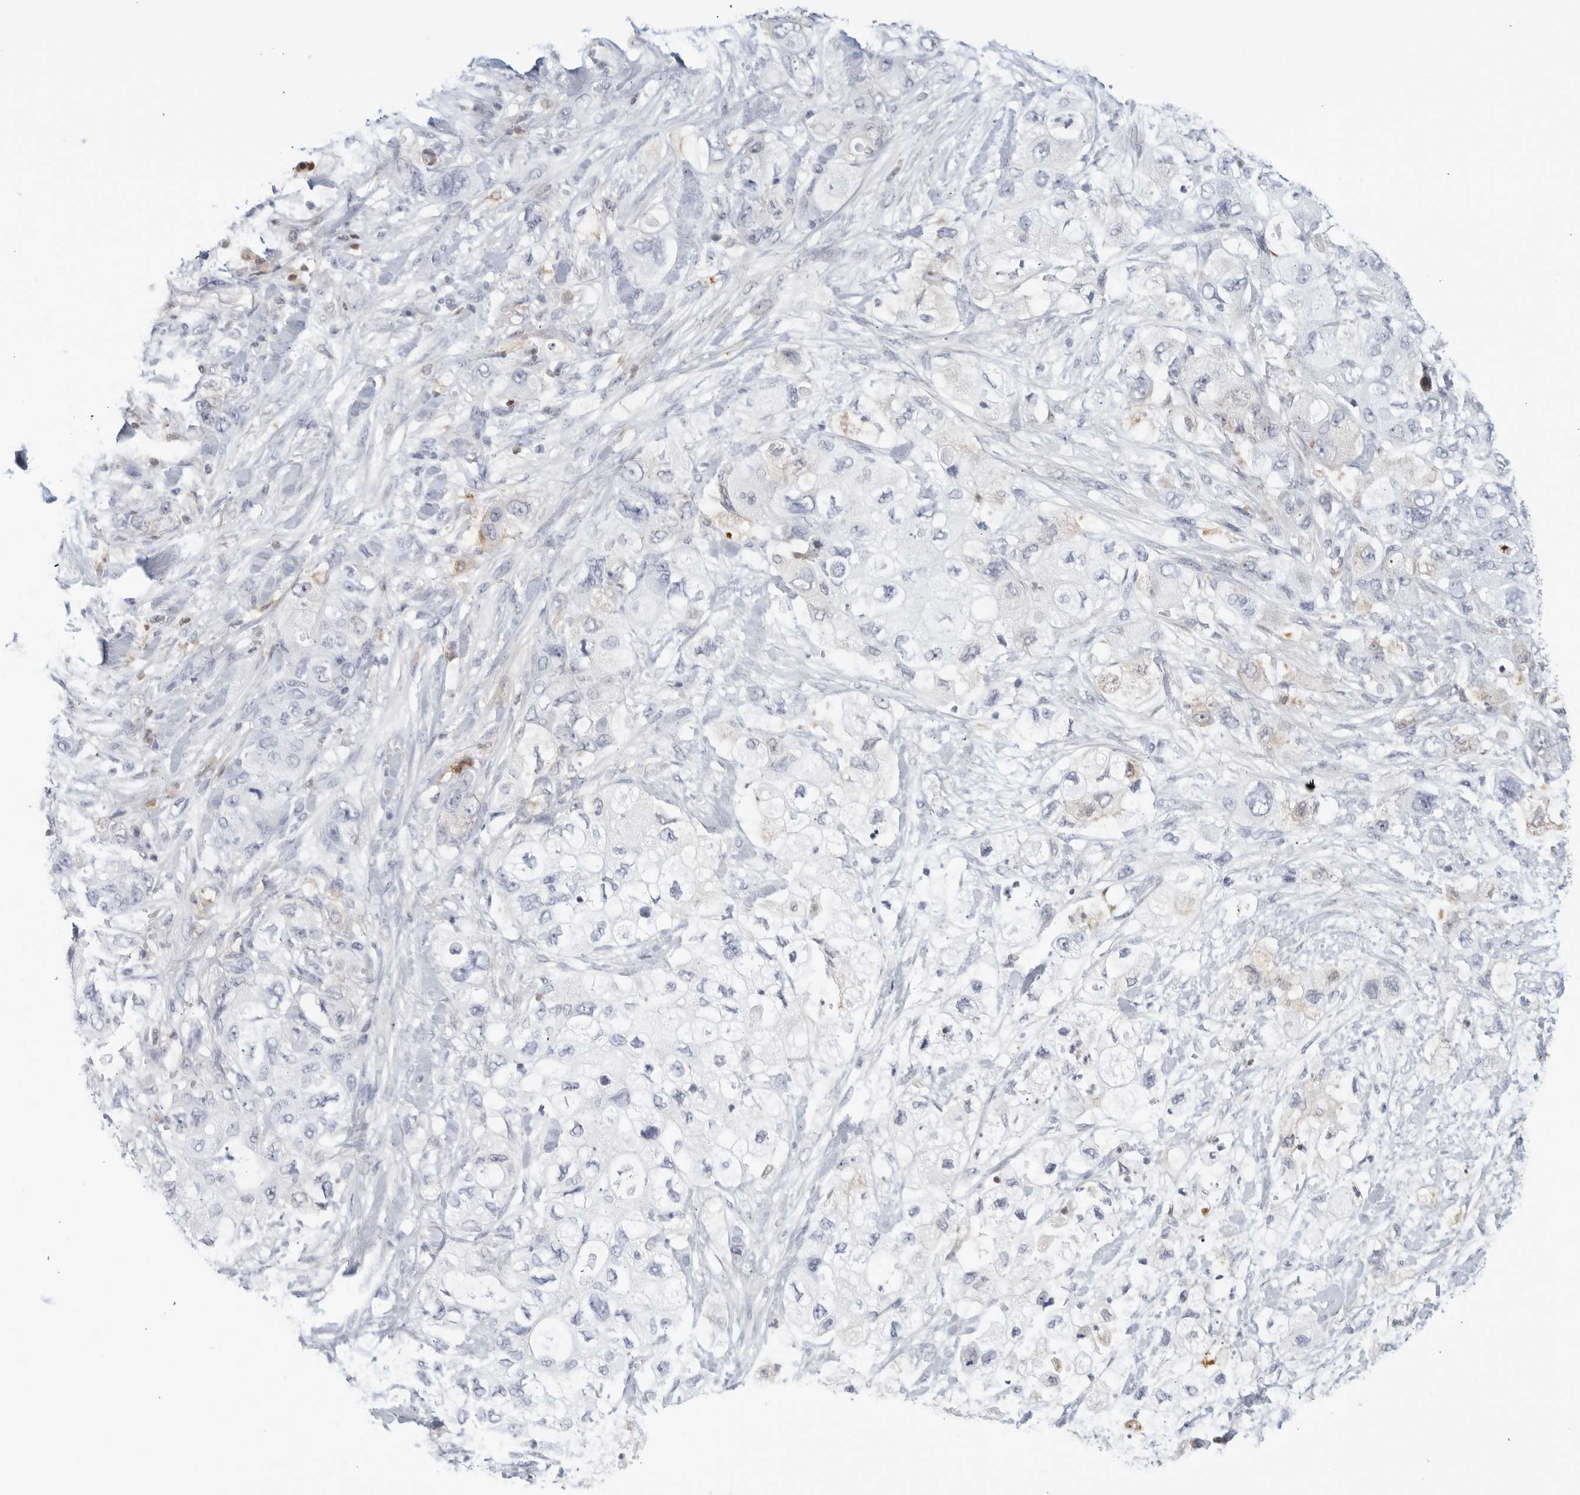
{"staining": {"intensity": "negative", "quantity": "none", "location": "none"}, "tissue": "pancreatic cancer", "cell_type": "Tumor cells", "image_type": "cancer", "snomed": [{"axis": "morphology", "description": "Adenocarcinoma, NOS"}, {"axis": "topography", "description": "Pancreas"}], "caption": "High power microscopy histopathology image of an IHC image of pancreatic adenocarcinoma, revealing no significant staining in tumor cells. The staining was performed using DAB (3,3'-diaminobenzidine) to visualize the protein expression in brown, while the nuclei were stained in blue with hematoxylin (Magnification: 20x).", "gene": "FGG", "patient": {"sex": "female", "age": 73}}